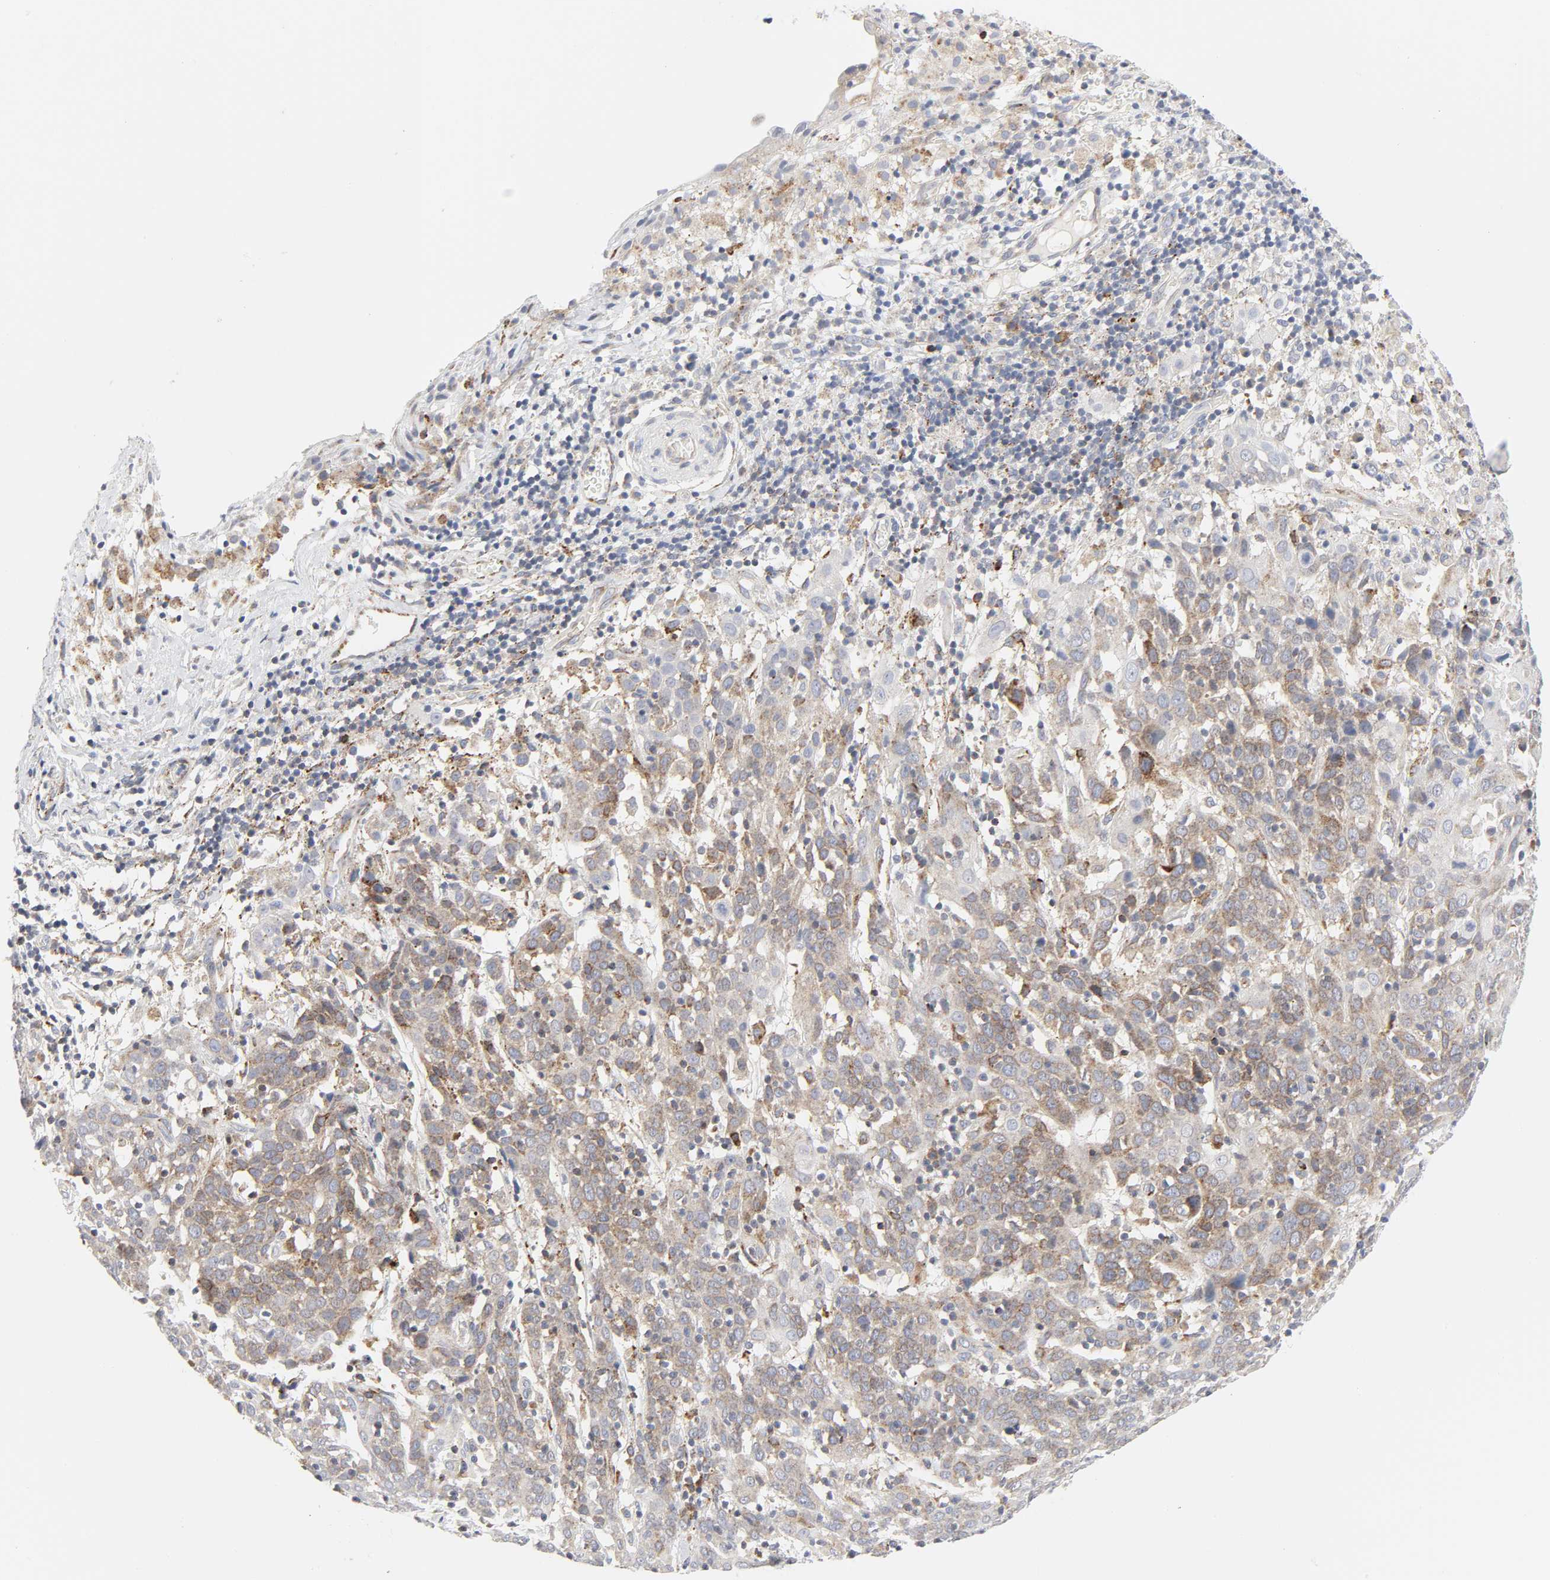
{"staining": {"intensity": "moderate", "quantity": ">75%", "location": "cytoplasmic/membranous"}, "tissue": "cervical cancer", "cell_type": "Tumor cells", "image_type": "cancer", "snomed": [{"axis": "morphology", "description": "Normal tissue, NOS"}, {"axis": "morphology", "description": "Squamous cell carcinoma, NOS"}, {"axis": "topography", "description": "Cervix"}], "caption": "Tumor cells exhibit medium levels of moderate cytoplasmic/membranous expression in about >75% of cells in cervical cancer (squamous cell carcinoma).", "gene": "LRP6", "patient": {"sex": "female", "age": 67}}